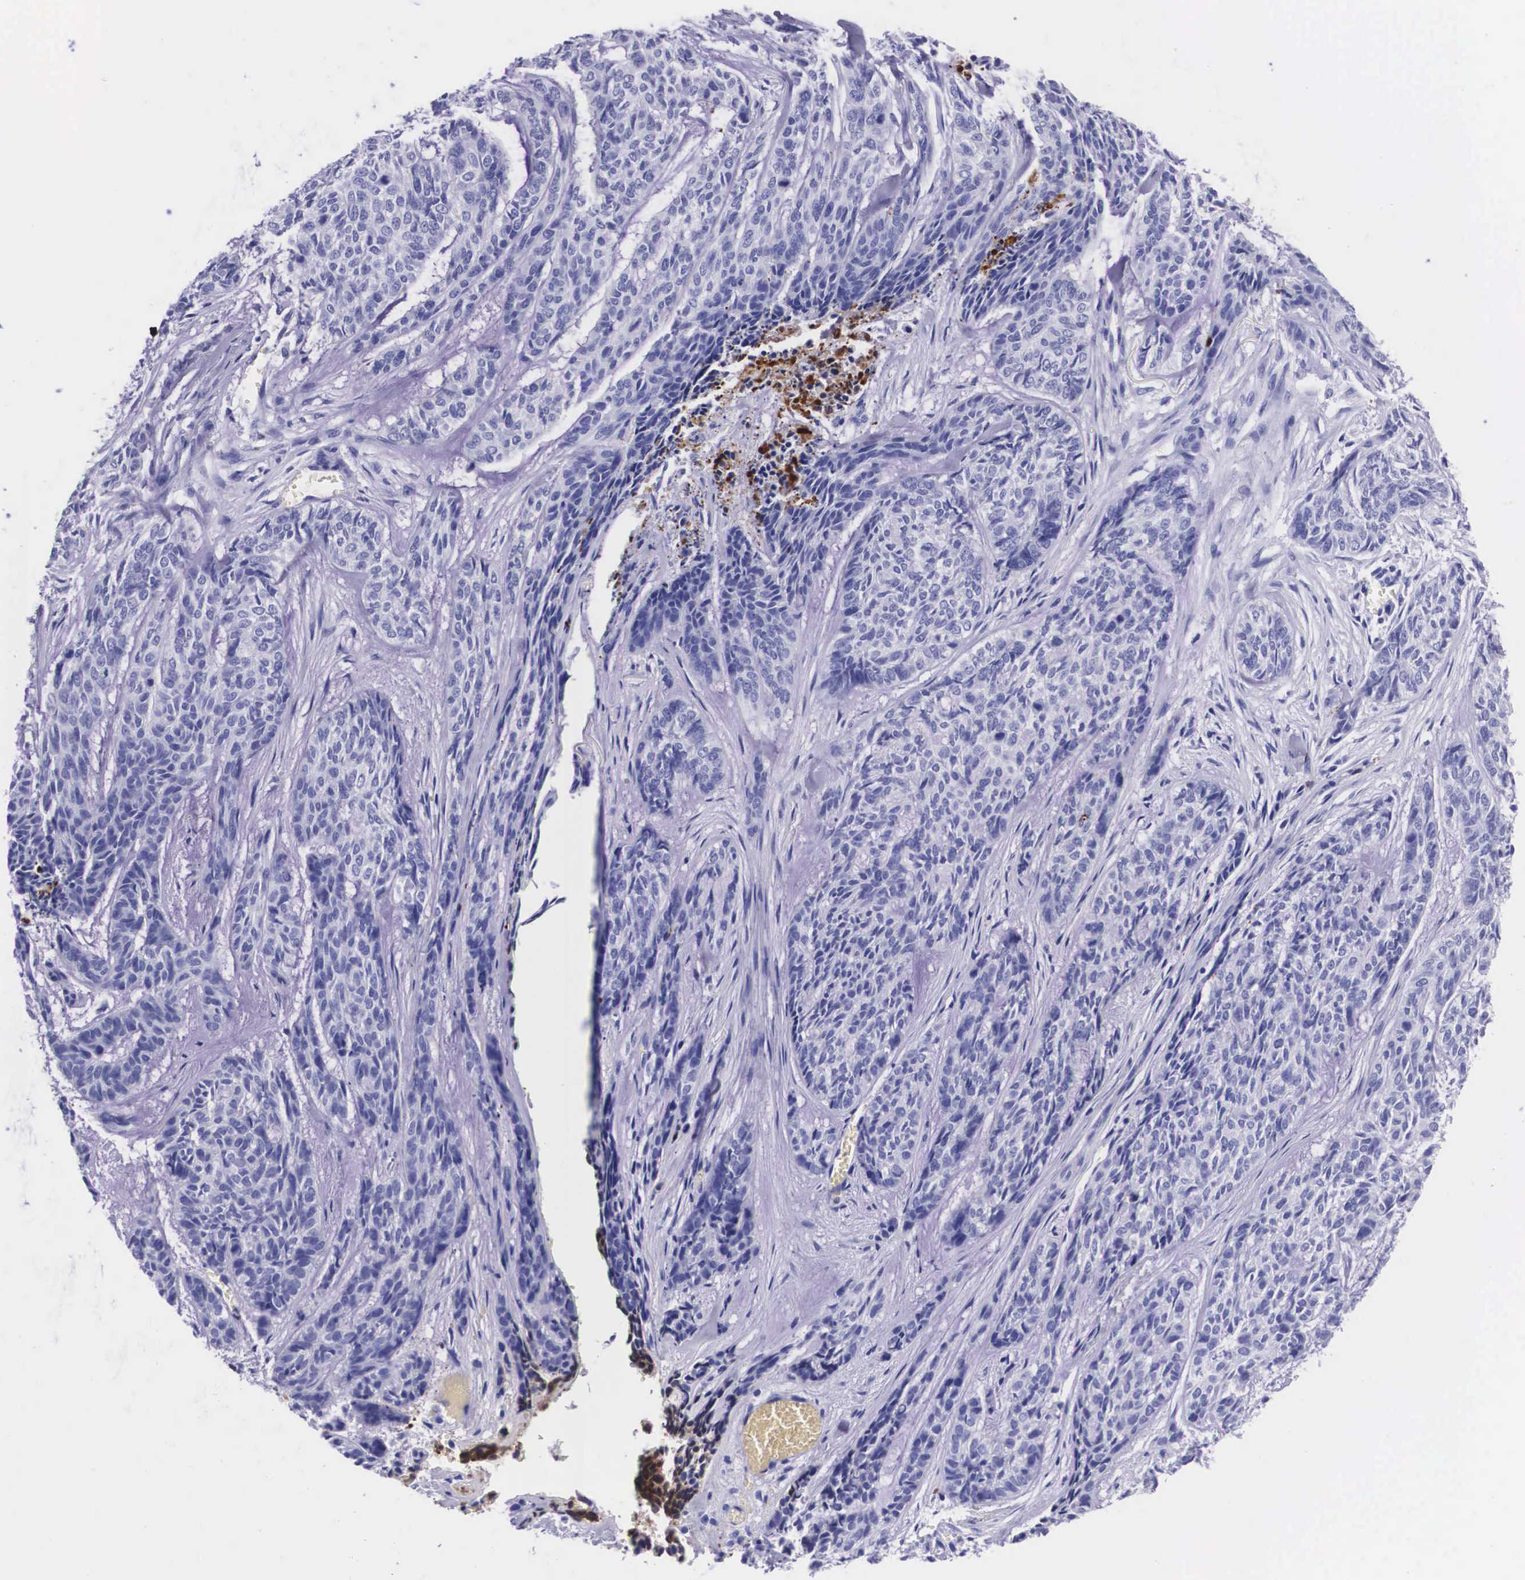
{"staining": {"intensity": "negative", "quantity": "none", "location": "none"}, "tissue": "skin cancer", "cell_type": "Tumor cells", "image_type": "cancer", "snomed": [{"axis": "morphology", "description": "Normal tissue, NOS"}, {"axis": "morphology", "description": "Basal cell carcinoma"}, {"axis": "topography", "description": "Skin"}], "caption": "Photomicrograph shows no significant protein expression in tumor cells of skin cancer (basal cell carcinoma).", "gene": "PLG", "patient": {"sex": "female", "age": 65}}